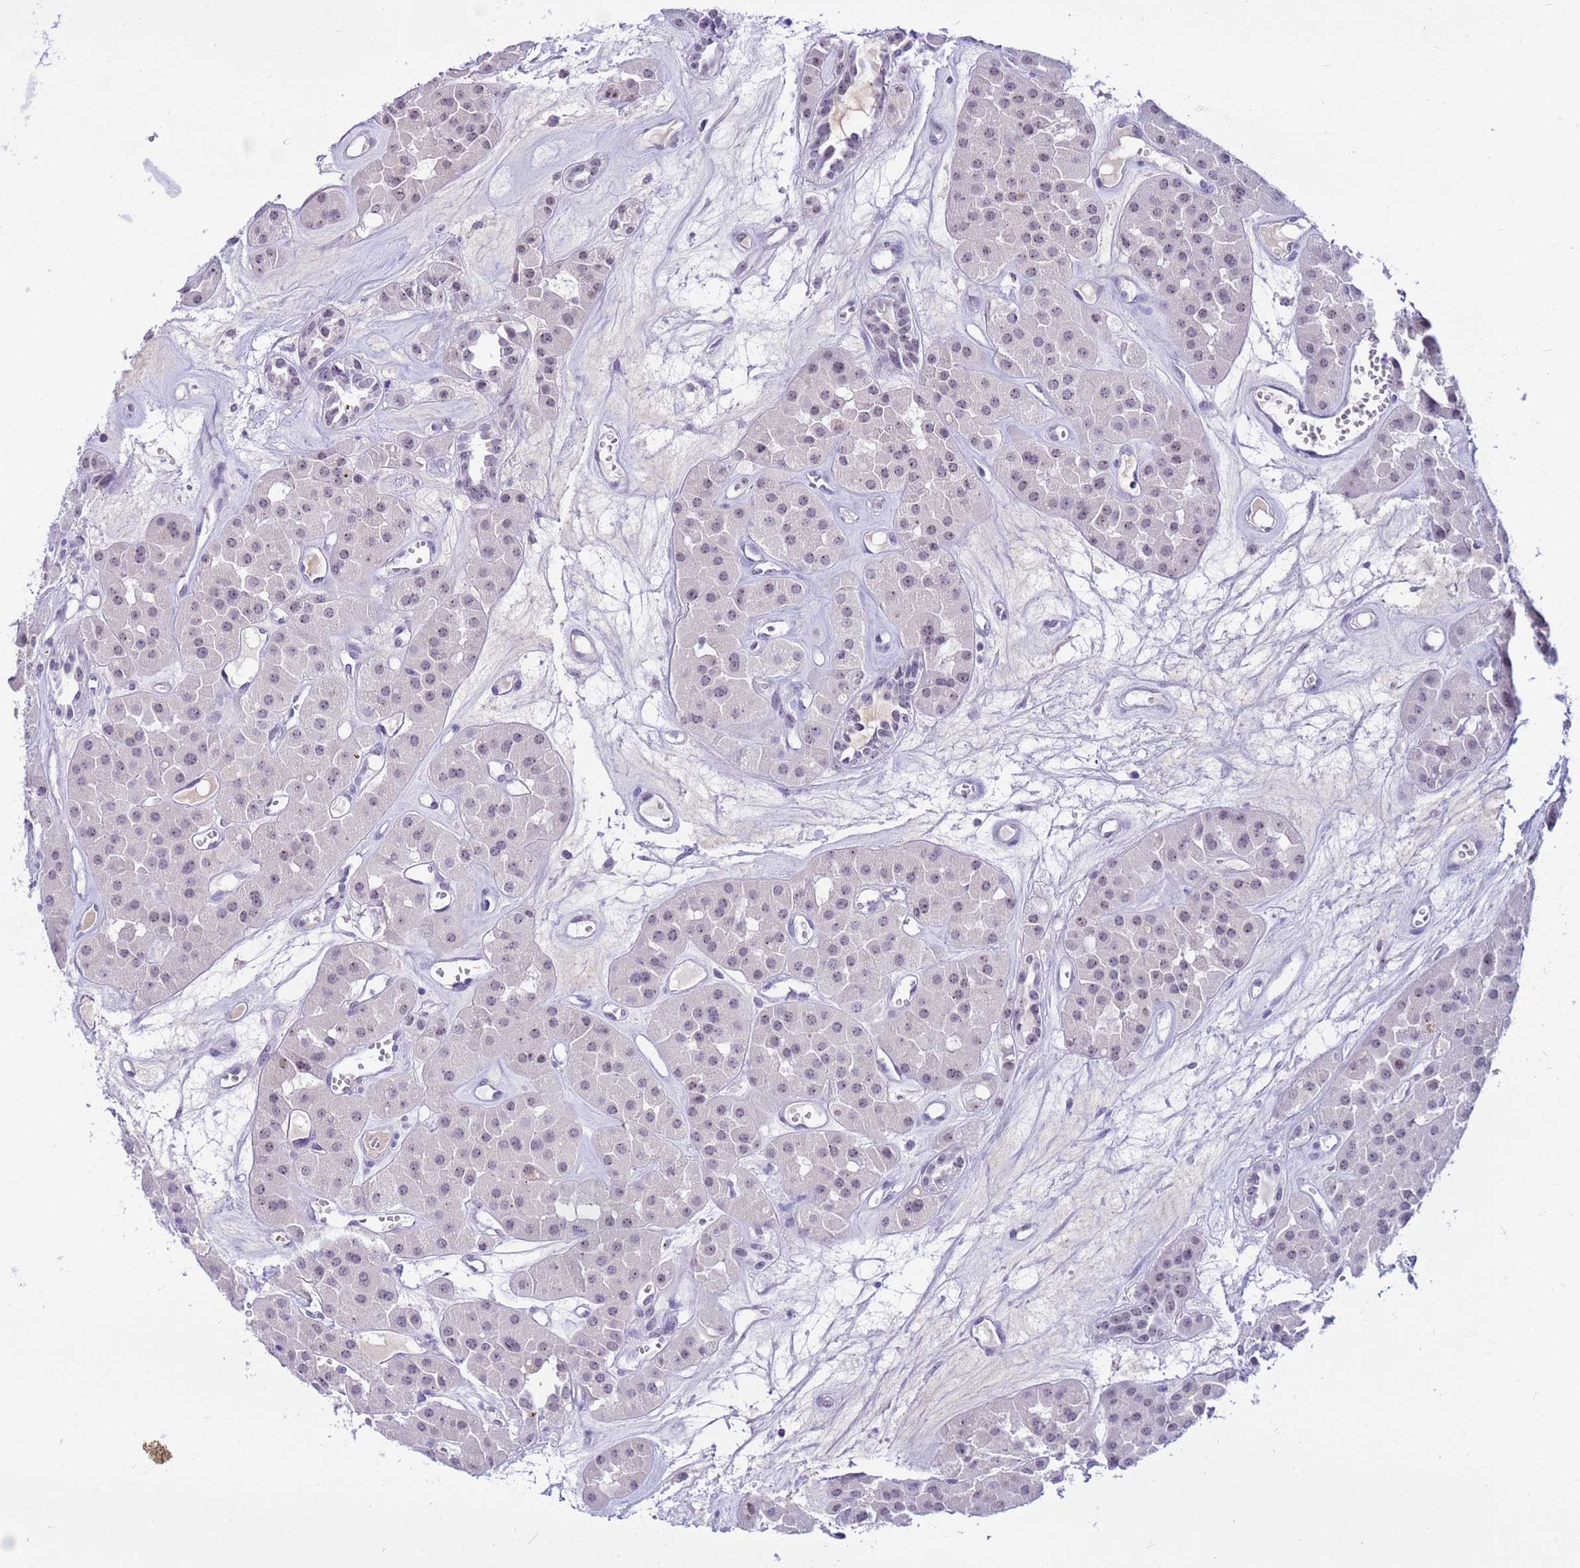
{"staining": {"intensity": "weak", "quantity": "<25%", "location": "nuclear"}, "tissue": "renal cancer", "cell_type": "Tumor cells", "image_type": "cancer", "snomed": [{"axis": "morphology", "description": "Carcinoma, NOS"}, {"axis": "topography", "description": "Kidney"}], "caption": "Human renal cancer stained for a protein using immunohistochemistry (IHC) demonstrates no staining in tumor cells.", "gene": "DMRTC2", "patient": {"sex": "female", "age": 75}}